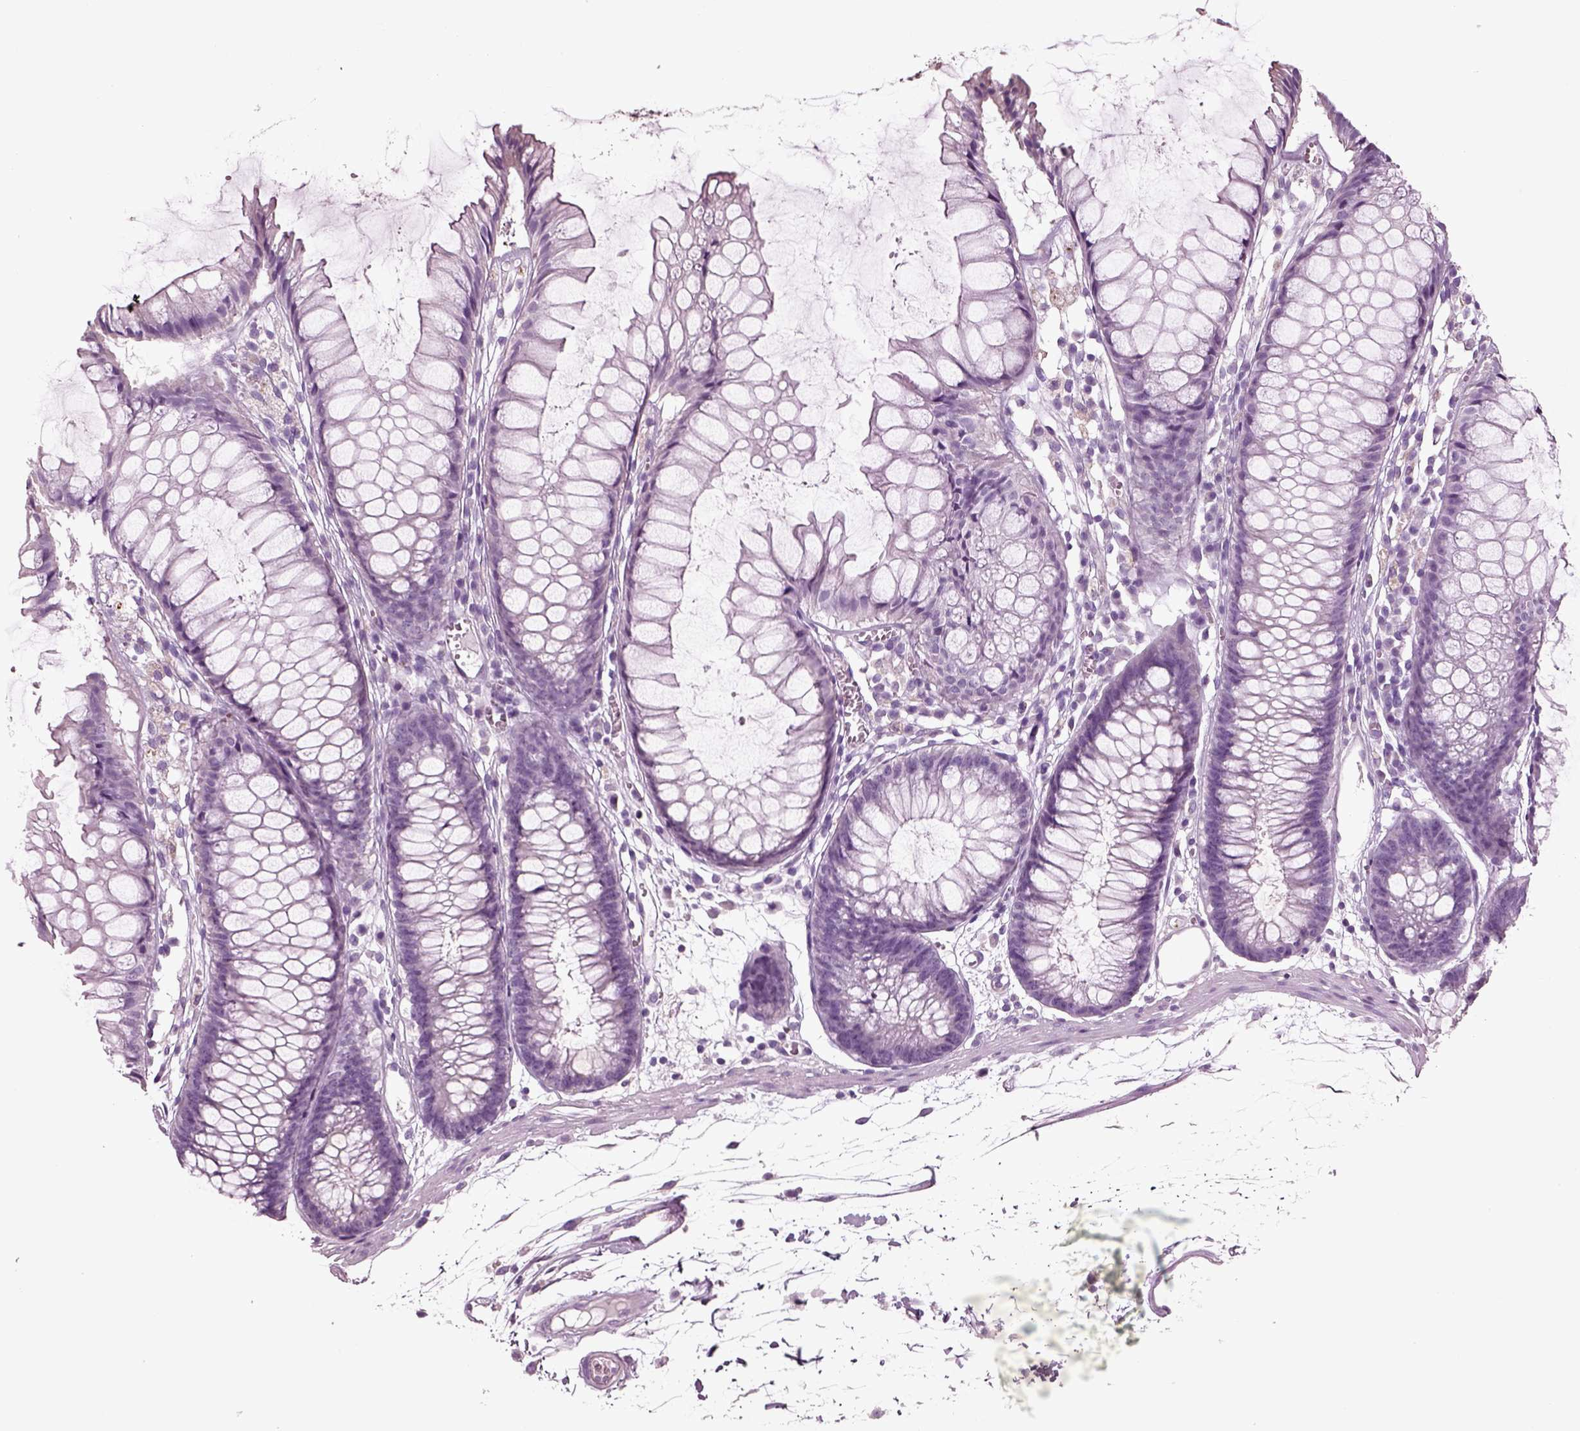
{"staining": {"intensity": "negative", "quantity": "none", "location": "none"}, "tissue": "colon", "cell_type": "Endothelial cells", "image_type": "normal", "snomed": [{"axis": "morphology", "description": "Normal tissue, NOS"}, {"axis": "morphology", "description": "Adenocarcinoma, NOS"}, {"axis": "topography", "description": "Colon"}], "caption": "Endothelial cells show no significant protein positivity in normal colon. Nuclei are stained in blue.", "gene": "DEFB118", "patient": {"sex": "male", "age": 65}}